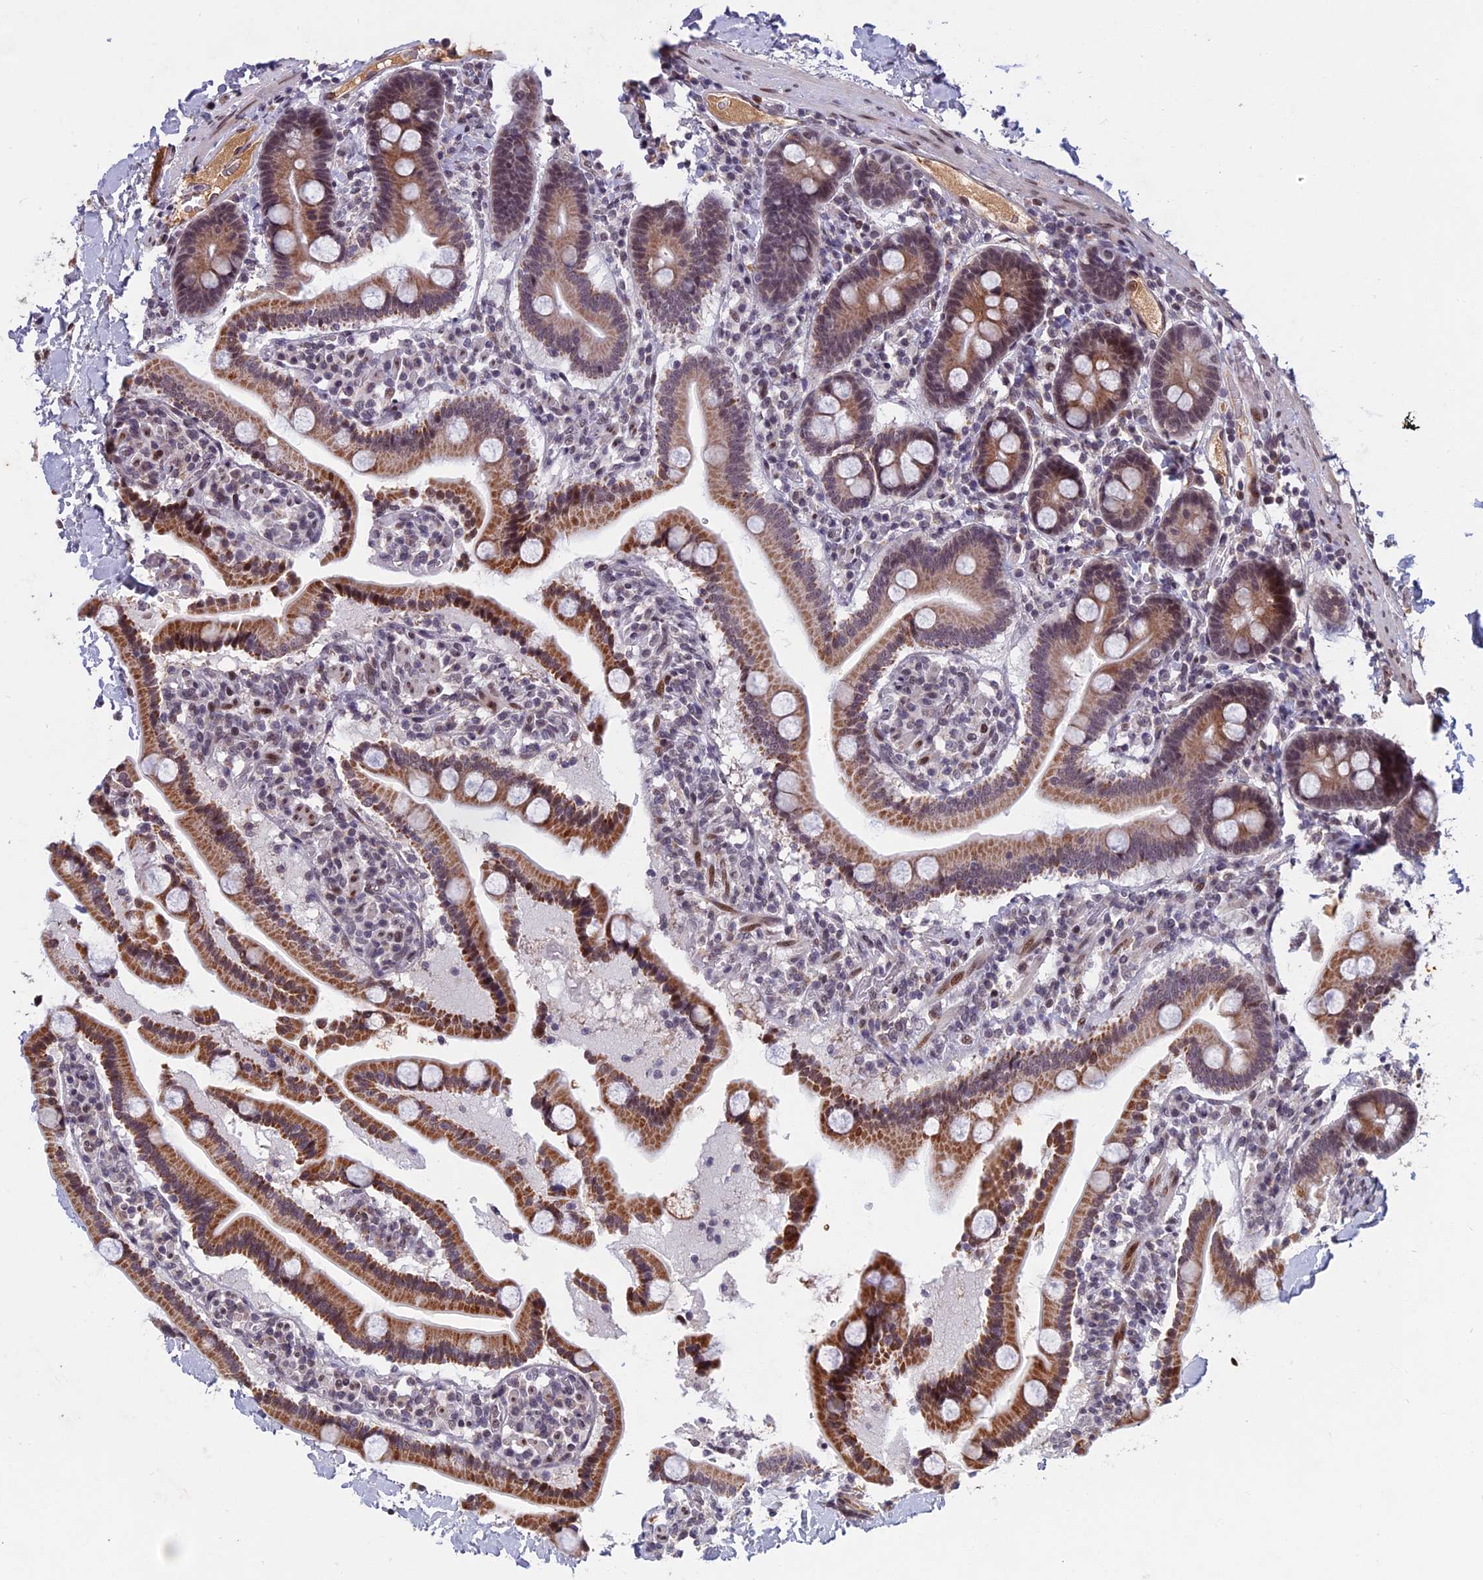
{"staining": {"intensity": "moderate", "quantity": "25%-75%", "location": "cytoplasmic/membranous"}, "tissue": "duodenum", "cell_type": "Glandular cells", "image_type": "normal", "snomed": [{"axis": "morphology", "description": "Normal tissue, NOS"}, {"axis": "topography", "description": "Duodenum"}], "caption": "Immunohistochemical staining of normal human duodenum exhibits medium levels of moderate cytoplasmic/membranous expression in approximately 25%-75% of glandular cells.", "gene": "CDC7", "patient": {"sex": "male", "age": 55}}